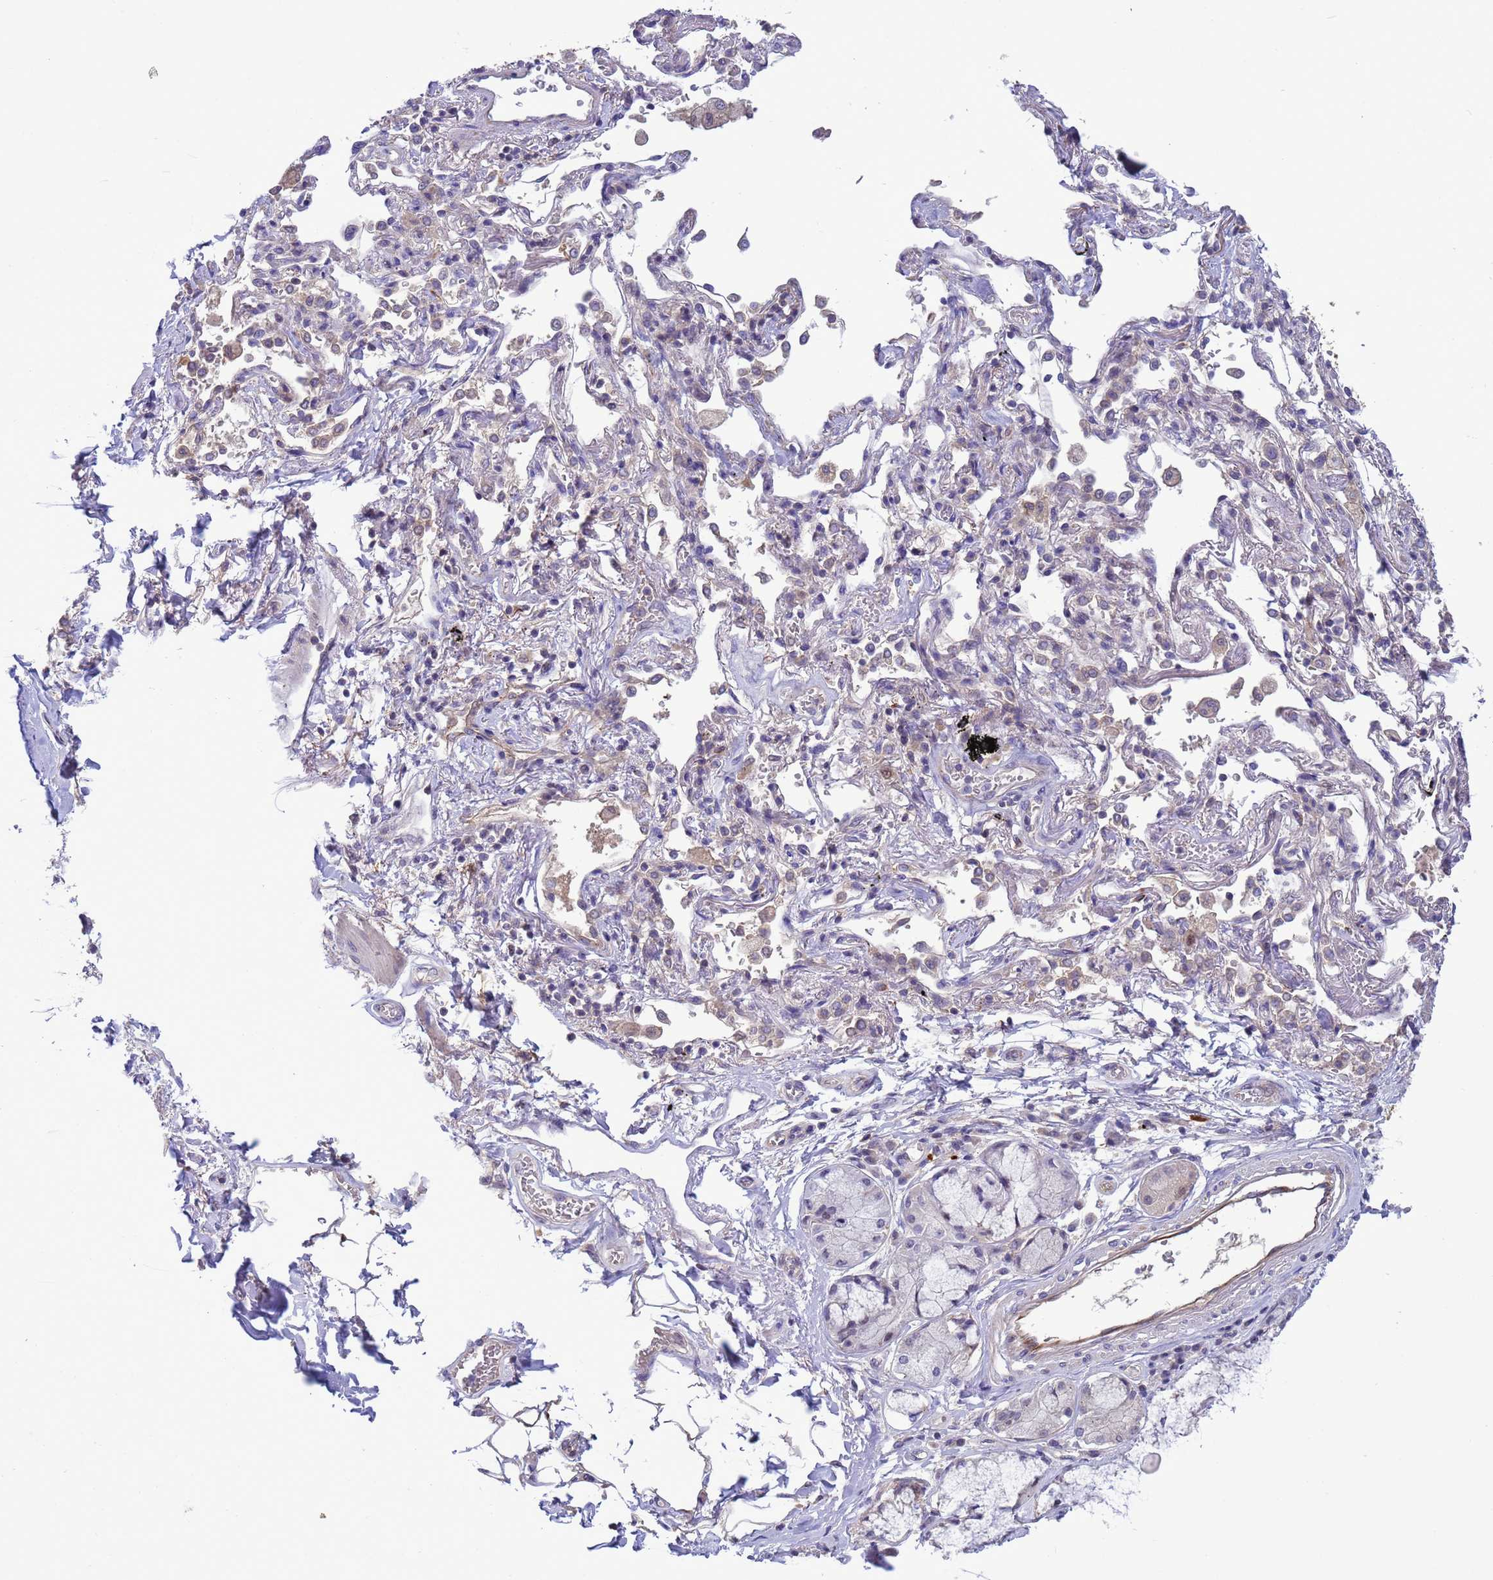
{"staining": {"intensity": "negative", "quantity": "none", "location": "none"}, "tissue": "adipose tissue", "cell_type": "Adipocytes", "image_type": "normal", "snomed": [{"axis": "morphology", "description": "Normal tissue, NOS"}, {"axis": "topography", "description": "Cartilage tissue"}], "caption": "DAB (3,3'-diaminobenzidine) immunohistochemical staining of normal adipose tissue displays no significant expression in adipocytes. (Brightfield microscopy of DAB immunohistochemistry at high magnification).", "gene": "GJA10", "patient": {"sex": "male", "age": 73}}